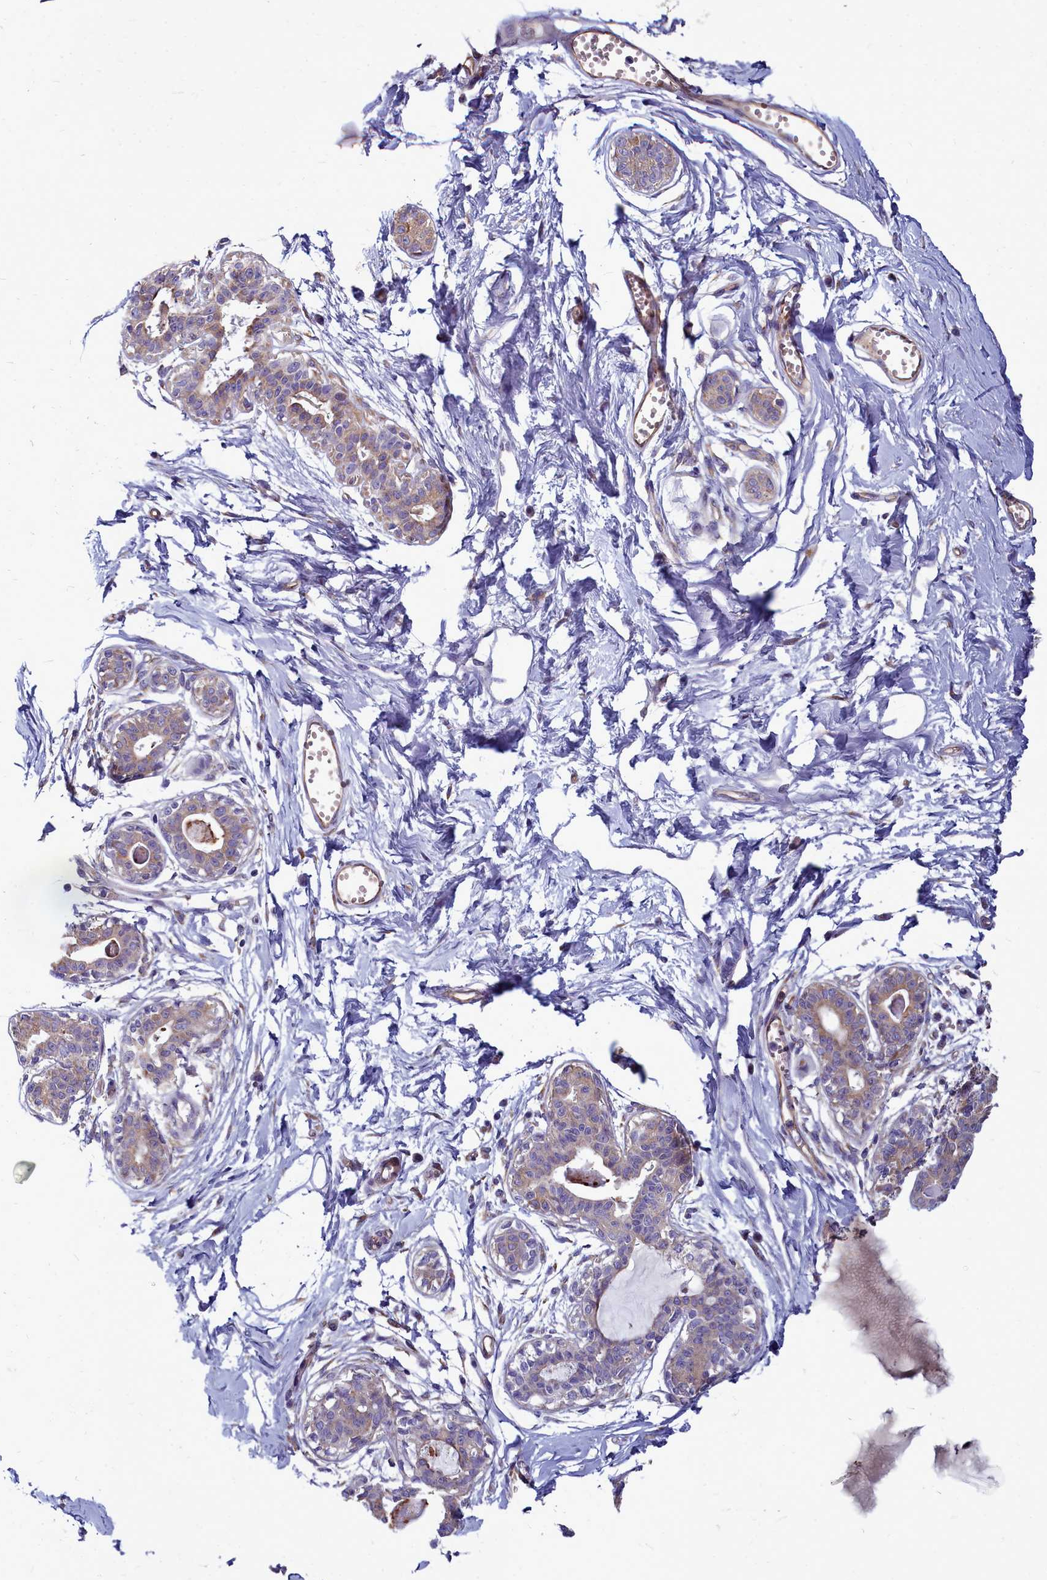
{"staining": {"intensity": "negative", "quantity": "none", "location": "none"}, "tissue": "breast", "cell_type": "Adipocytes", "image_type": "normal", "snomed": [{"axis": "morphology", "description": "Normal tissue, NOS"}, {"axis": "topography", "description": "Breast"}], "caption": "An IHC photomicrograph of unremarkable breast is shown. There is no staining in adipocytes of breast. The staining is performed using DAB (3,3'-diaminobenzidine) brown chromogen with nuclei counter-stained in using hematoxylin.", "gene": "SMPD4", "patient": {"sex": "female", "age": 45}}